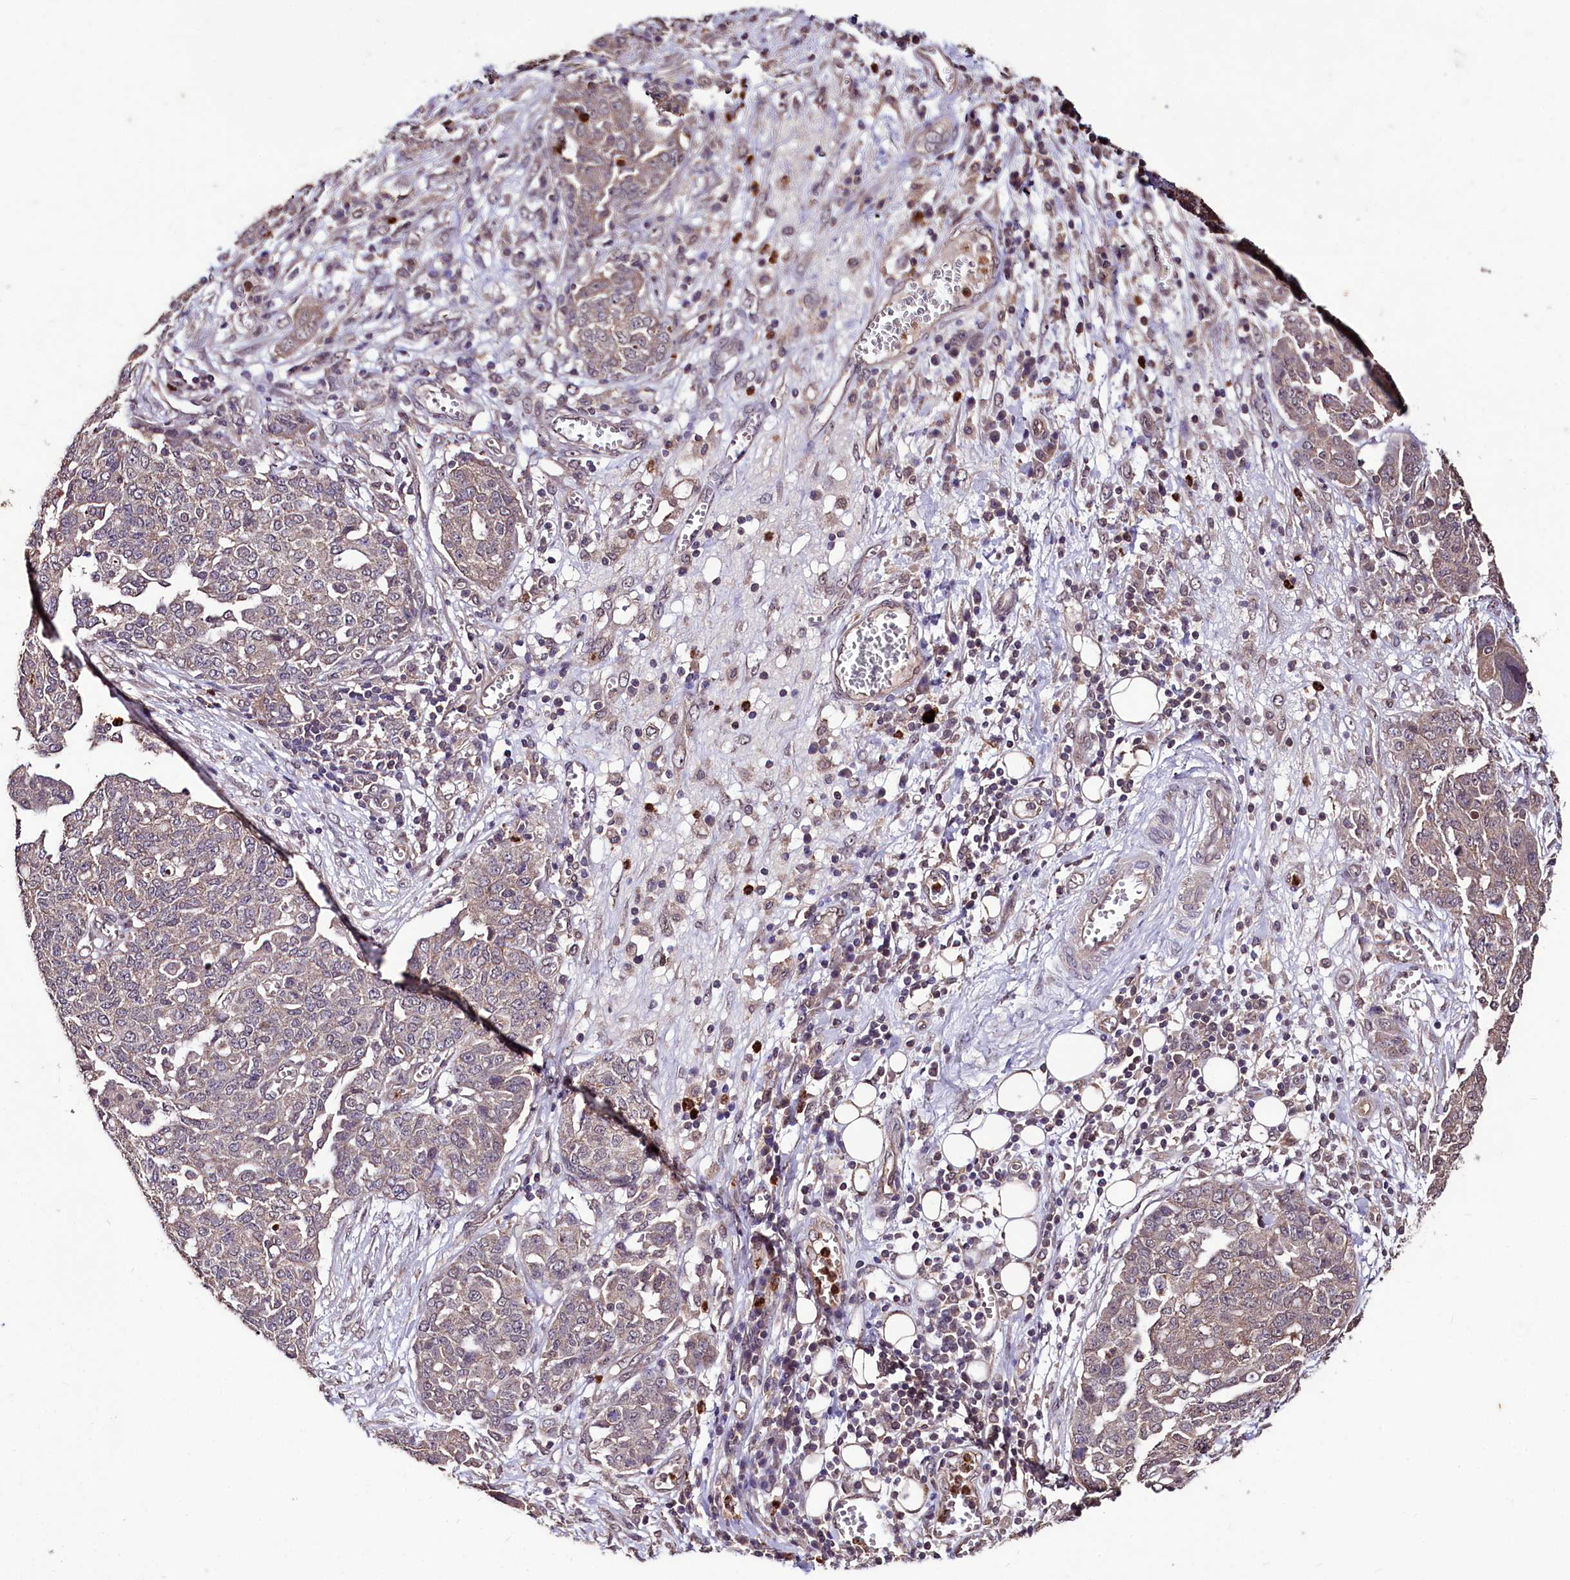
{"staining": {"intensity": "negative", "quantity": "none", "location": "none"}, "tissue": "ovarian cancer", "cell_type": "Tumor cells", "image_type": "cancer", "snomed": [{"axis": "morphology", "description": "Cystadenocarcinoma, serous, NOS"}, {"axis": "topography", "description": "Soft tissue"}, {"axis": "topography", "description": "Ovary"}], "caption": "There is no significant positivity in tumor cells of ovarian cancer (serous cystadenocarcinoma).", "gene": "KLRB1", "patient": {"sex": "female", "age": 57}}